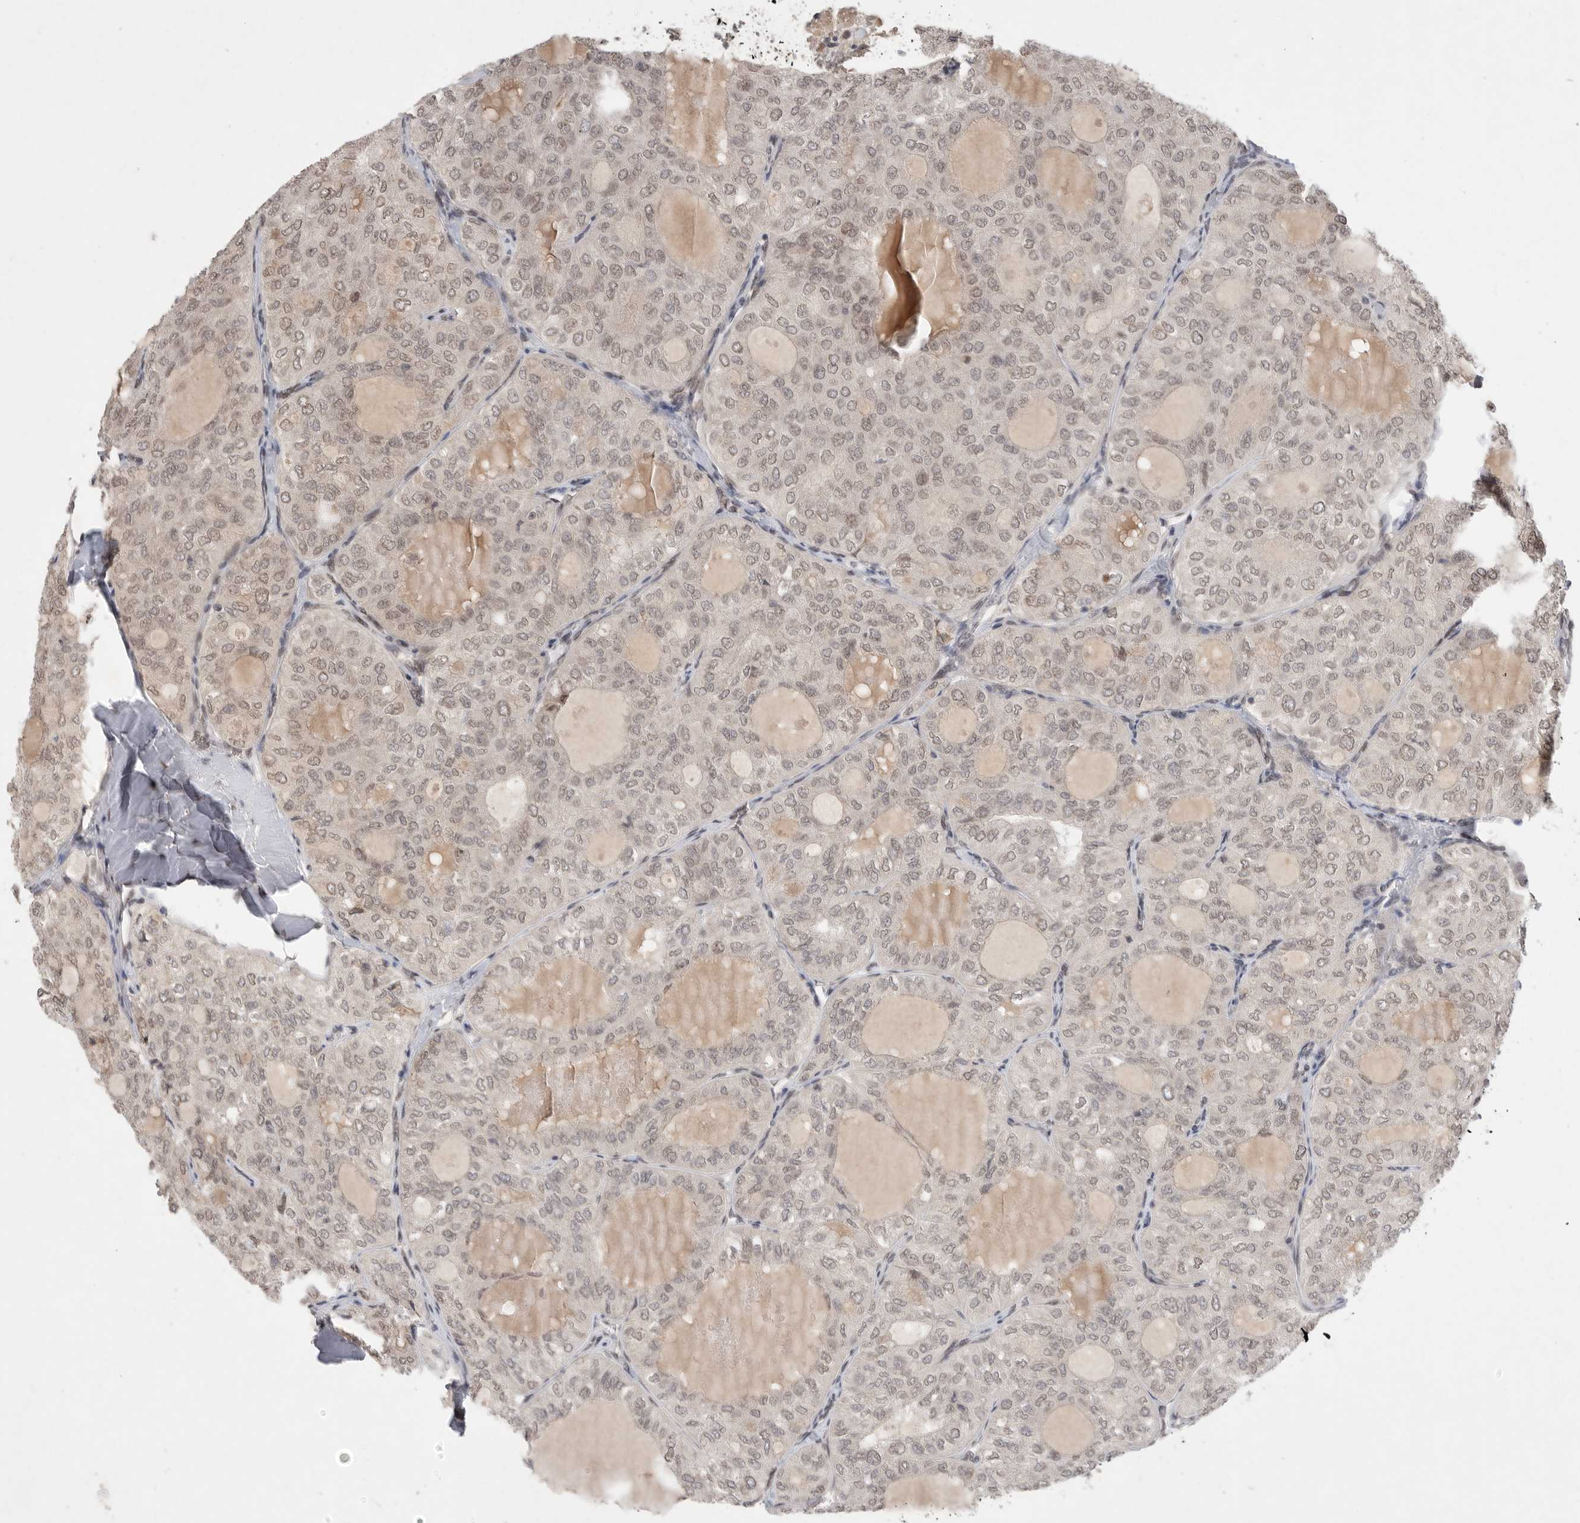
{"staining": {"intensity": "weak", "quantity": "<25%", "location": "cytoplasmic/membranous,nuclear"}, "tissue": "thyroid cancer", "cell_type": "Tumor cells", "image_type": "cancer", "snomed": [{"axis": "morphology", "description": "Follicular adenoma carcinoma, NOS"}, {"axis": "topography", "description": "Thyroid gland"}], "caption": "A photomicrograph of human thyroid cancer is negative for staining in tumor cells.", "gene": "LEMD3", "patient": {"sex": "male", "age": 75}}